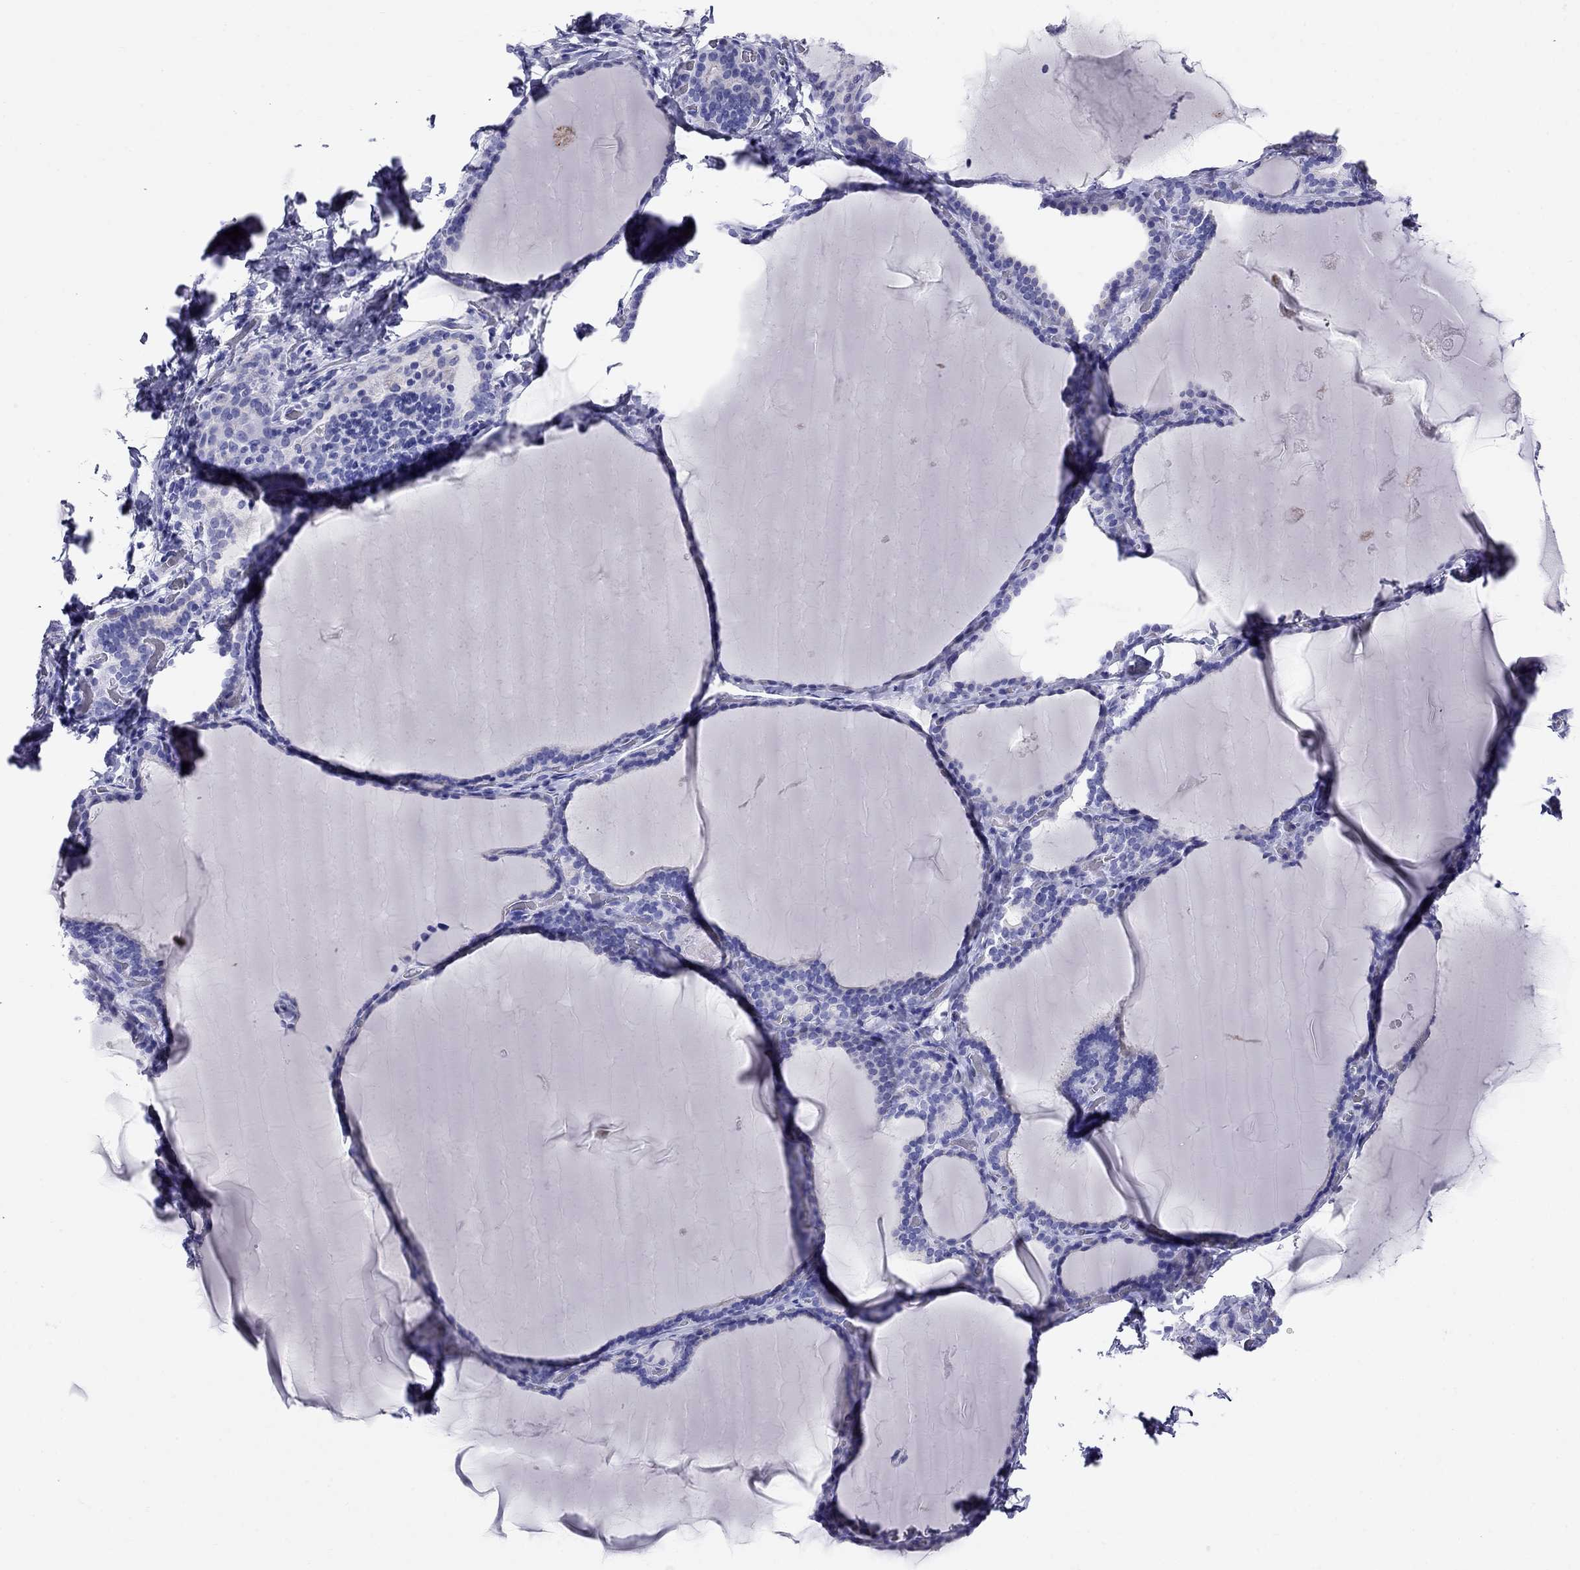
{"staining": {"intensity": "negative", "quantity": "none", "location": "none"}, "tissue": "thyroid gland", "cell_type": "Glandular cells", "image_type": "normal", "snomed": [{"axis": "morphology", "description": "Normal tissue, NOS"}, {"axis": "morphology", "description": "Hyperplasia, NOS"}, {"axis": "topography", "description": "Thyroid gland"}], "caption": "Immunohistochemistry (IHC) image of unremarkable thyroid gland stained for a protein (brown), which exhibits no positivity in glandular cells.", "gene": "MC5R", "patient": {"sex": "female", "age": 27}}